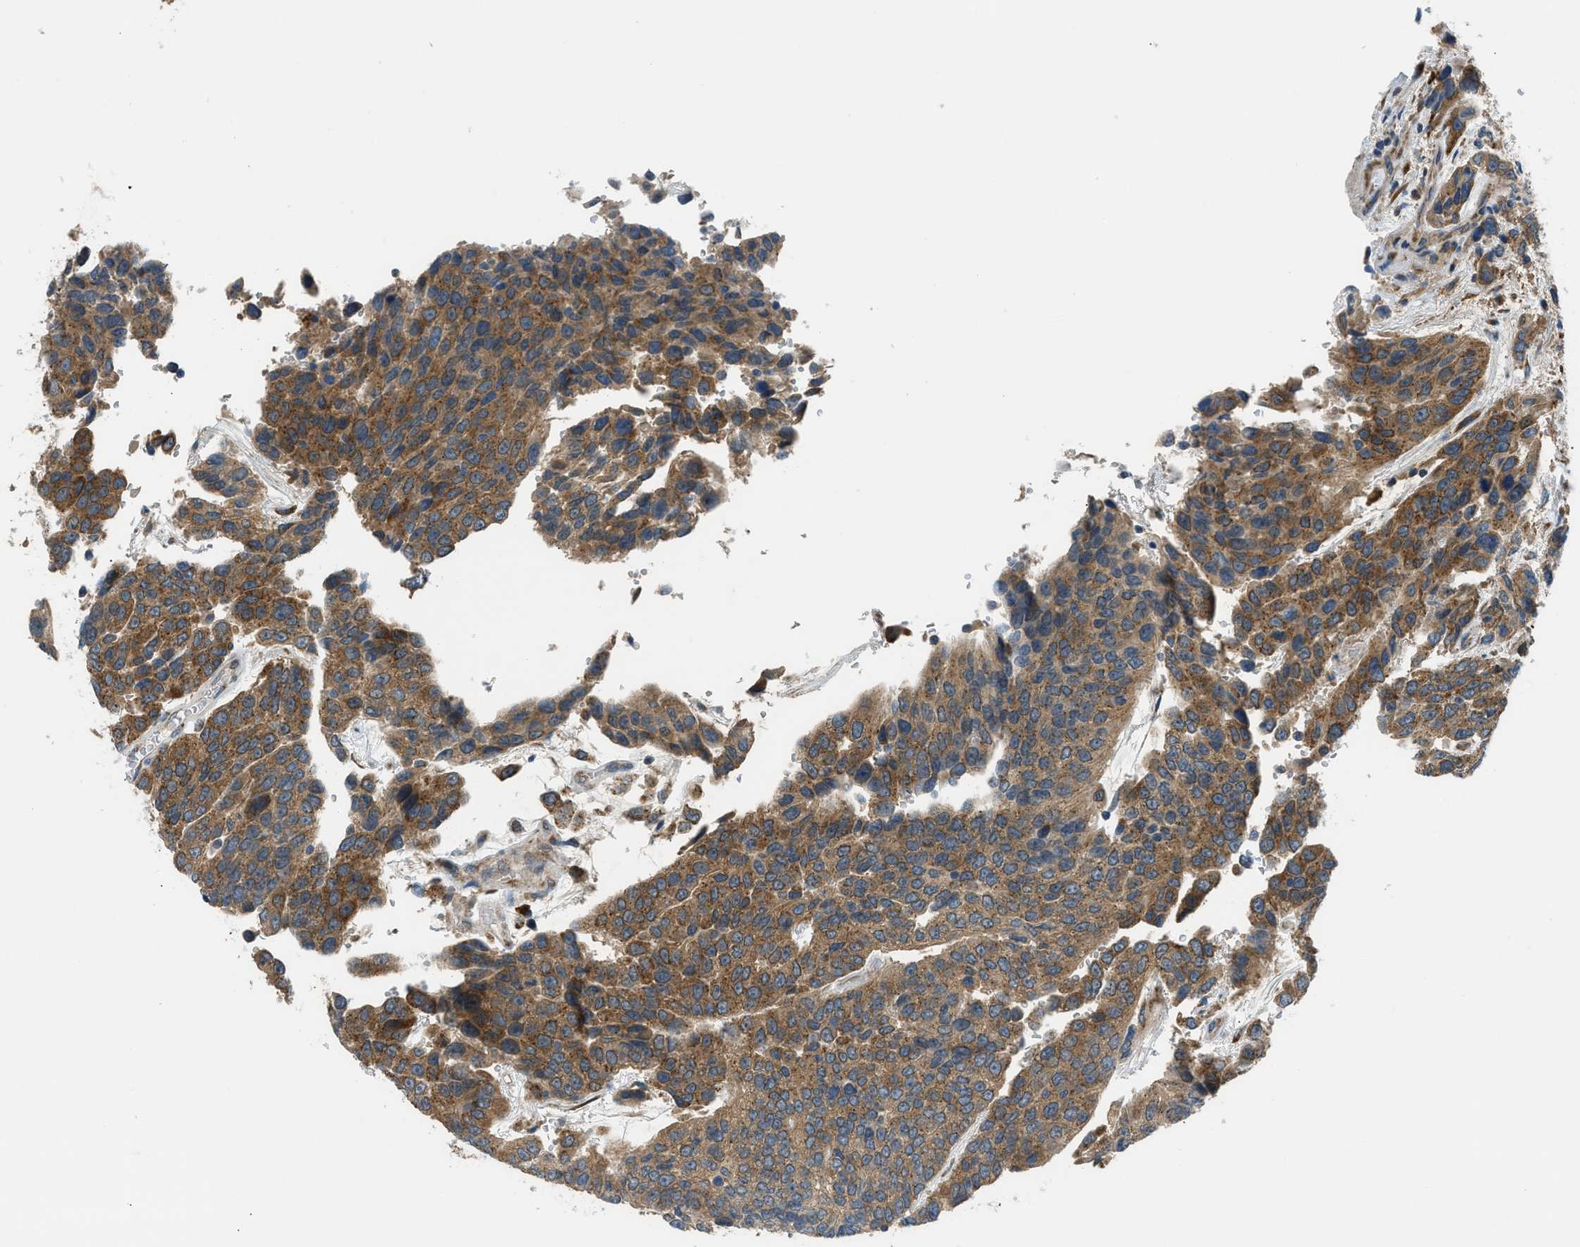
{"staining": {"intensity": "moderate", "quantity": ">75%", "location": "cytoplasmic/membranous"}, "tissue": "urothelial cancer", "cell_type": "Tumor cells", "image_type": "cancer", "snomed": [{"axis": "morphology", "description": "Urothelial carcinoma, High grade"}, {"axis": "topography", "description": "Urinary bladder"}], "caption": "Immunohistochemical staining of urothelial cancer exhibits medium levels of moderate cytoplasmic/membranous positivity in approximately >75% of tumor cells.", "gene": "EDARADD", "patient": {"sex": "female", "age": 80}}